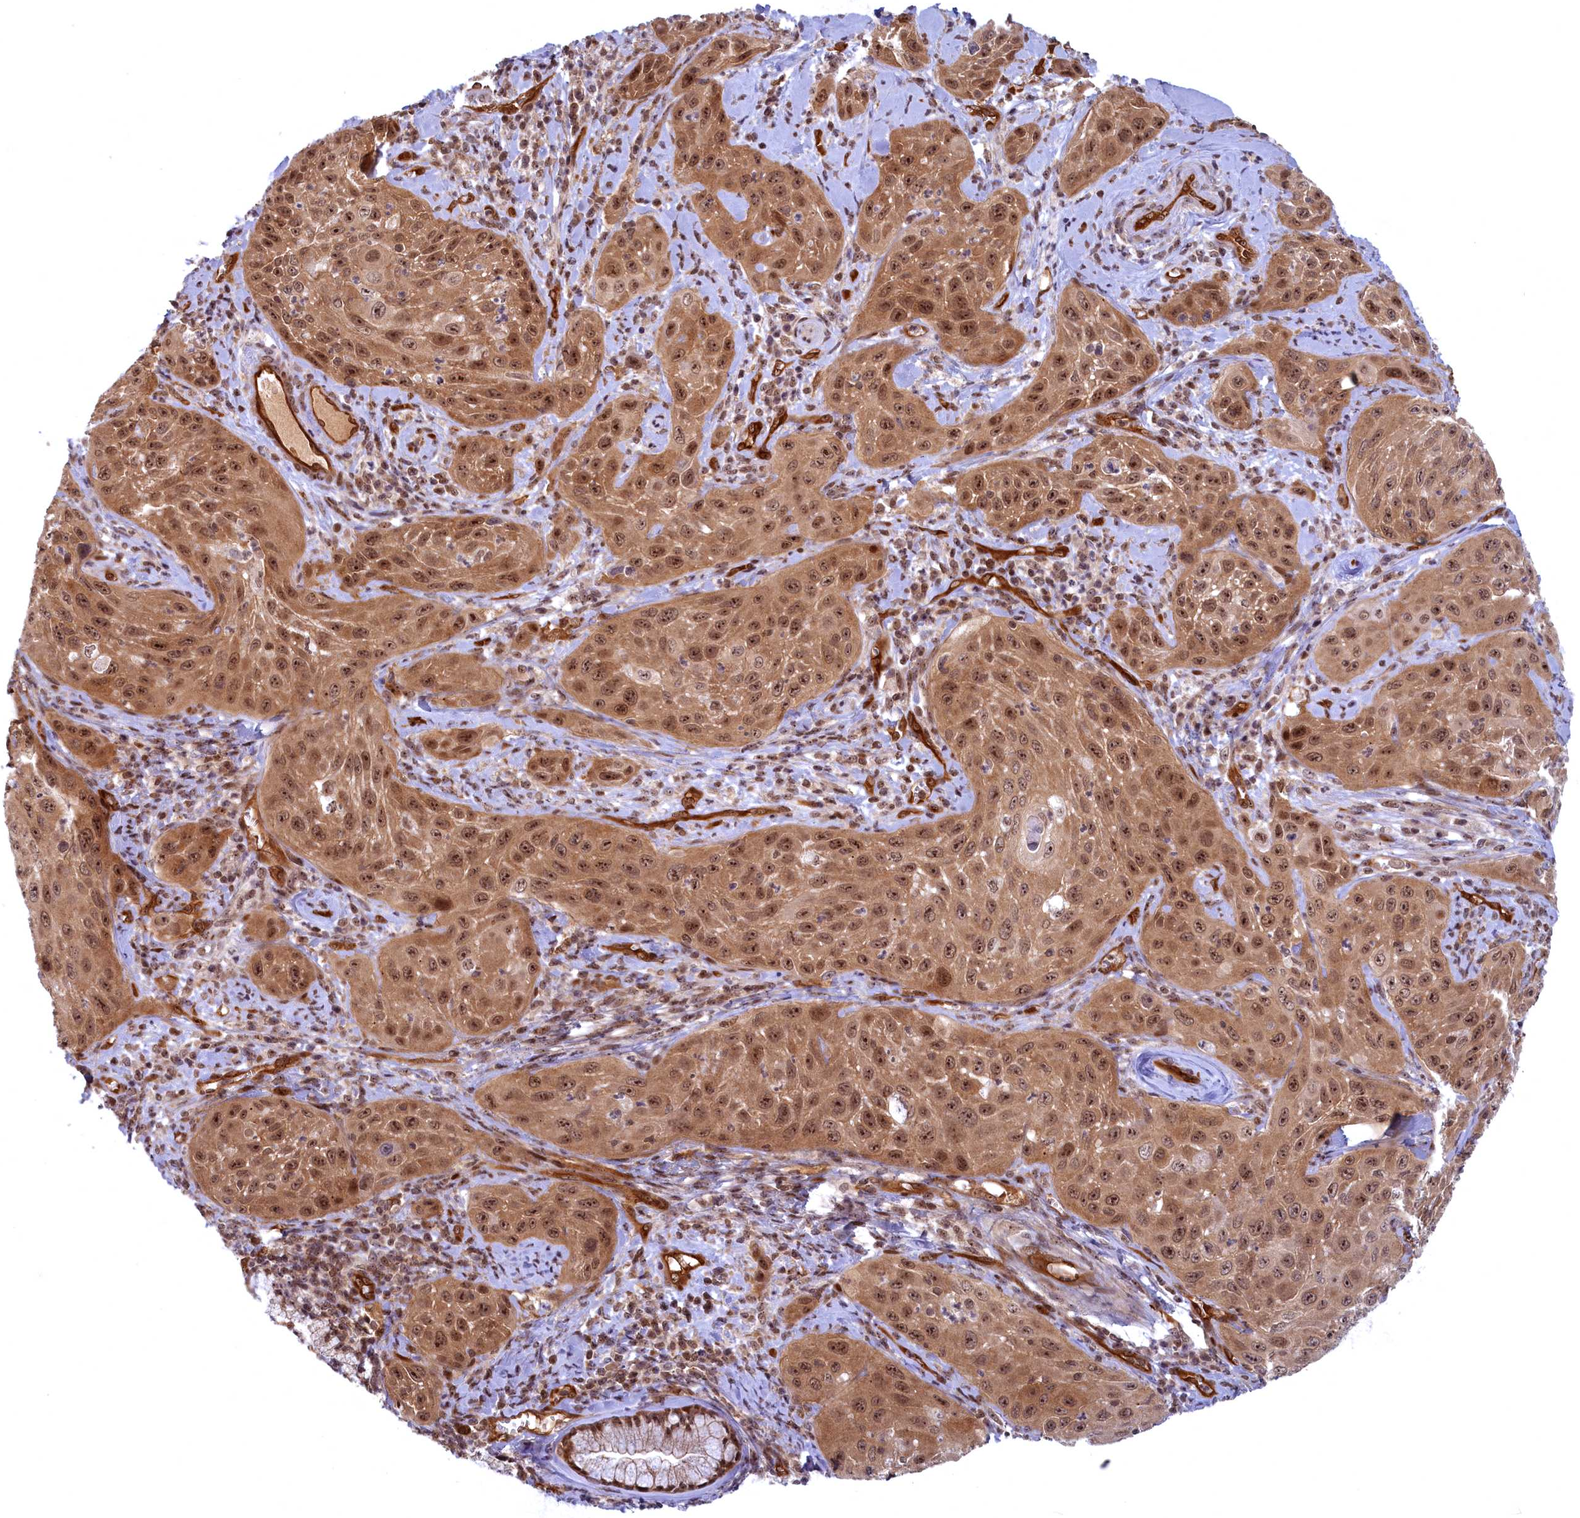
{"staining": {"intensity": "moderate", "quantity": ">75%", "location": "cytoplasmic/membranous,nuclear"}, "tissue": "cervical cancer", "cell_type": "Tumor cells", "image_type": "cancer", "snomed": [{"axis": "morphology", "description": "Squamous cell carcinoma, NOS"}, {"axis": "topography", "description": "Cervix"}], "caption": "Moderate cytoplasmic/membranous and nuclear staining is seen in approximately >75% of tumor cells in cervical cancer (squamous cell carcinoma). (DAB IHC, brown staining for protein, blue staining for nuclei).", "gene": "SNRK", "patient": {"sex": "female", "age": 42}}